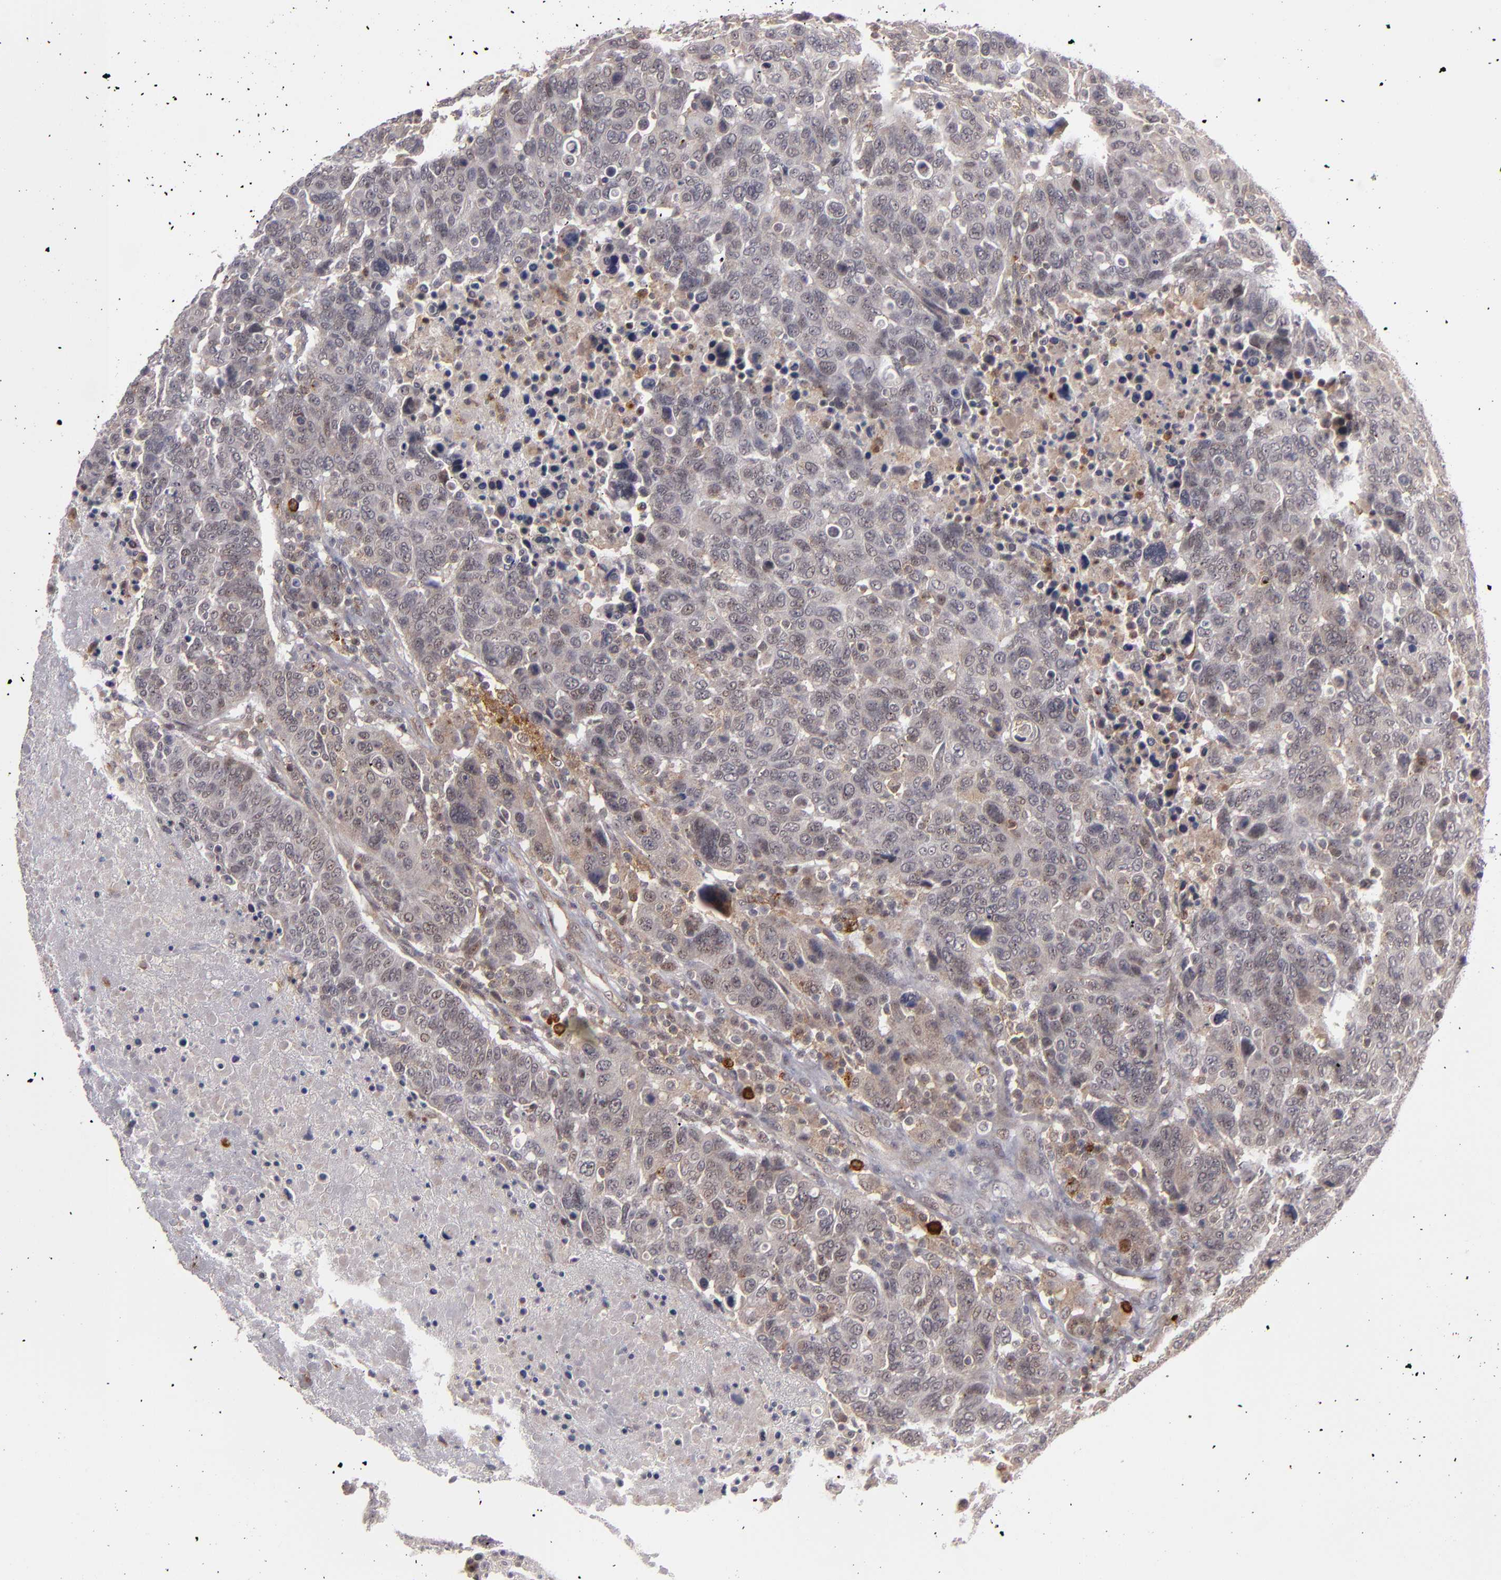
{"staining": {"intensity": "weak", "quantity": ">75%", "location": "cytoplasmic/membranous"}, "tissue": "breast cancer", "cell_type": "Tumor cells", "image_type": "cancer", "snomed": [{"axis": "morphology", "description": "Duct carcinoma"}, {"axis": "topography", "description": "Breast"}], "caption": "Weak cytoplasmic/membranous protein expression is seen in about >75% of tumor cells in breast cancer.", "gene": "STX3", "patient": {"sex": "female", "age": 37}}